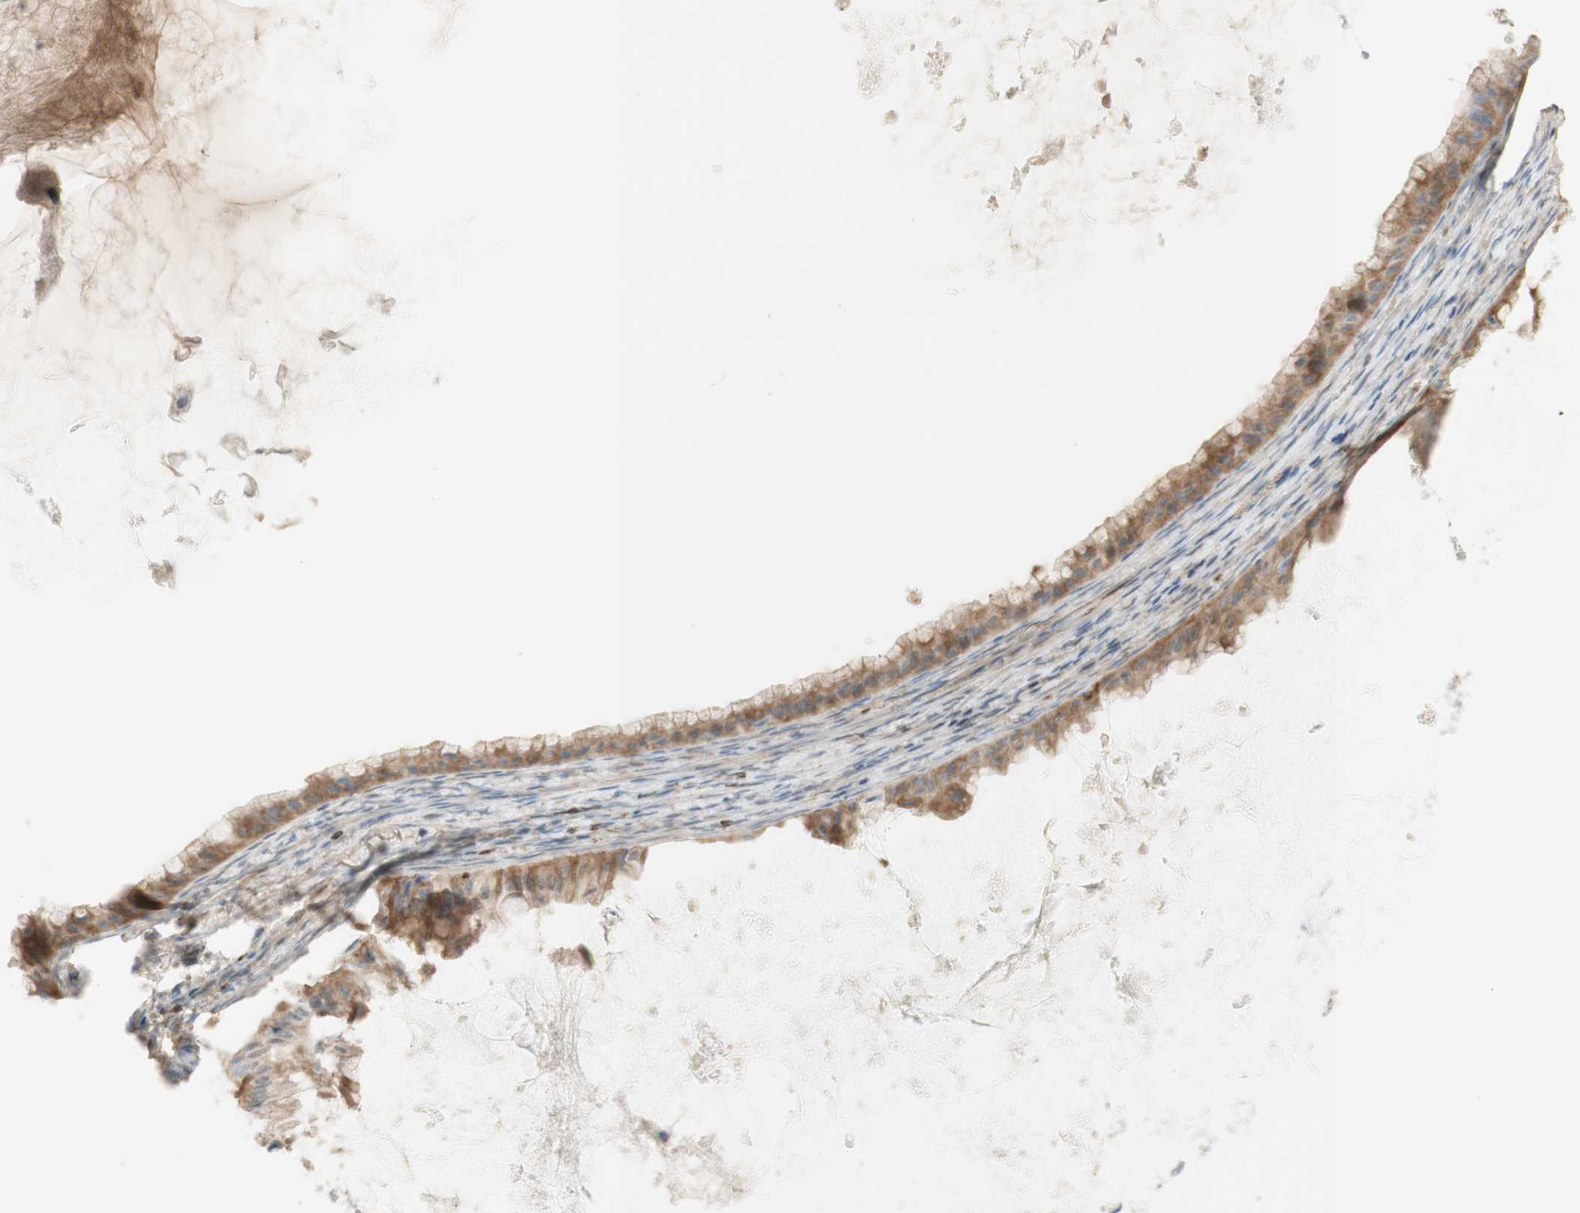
{"staining": {"intensity": "weak", "quantity": ">75%", "location": "cytoplasmic/membranous"}, "tissue": "ovarian cancer", "cell_type": "Tumor cells", "image_type": "cancer", "snomed": [{"axis": "morphology", "description": "Cystadenocarcinoma, mucinous, NOS"}, {"axis": "topography", "description": "Ovary"}], "caption": "A low amount of weak cytoplasmic/membranous expression is identified in approximately >75% of tumor cells in ovarian cancer tissue.", "gene": "MUC3A", "patient": {"sex": "female", "age": 61}}